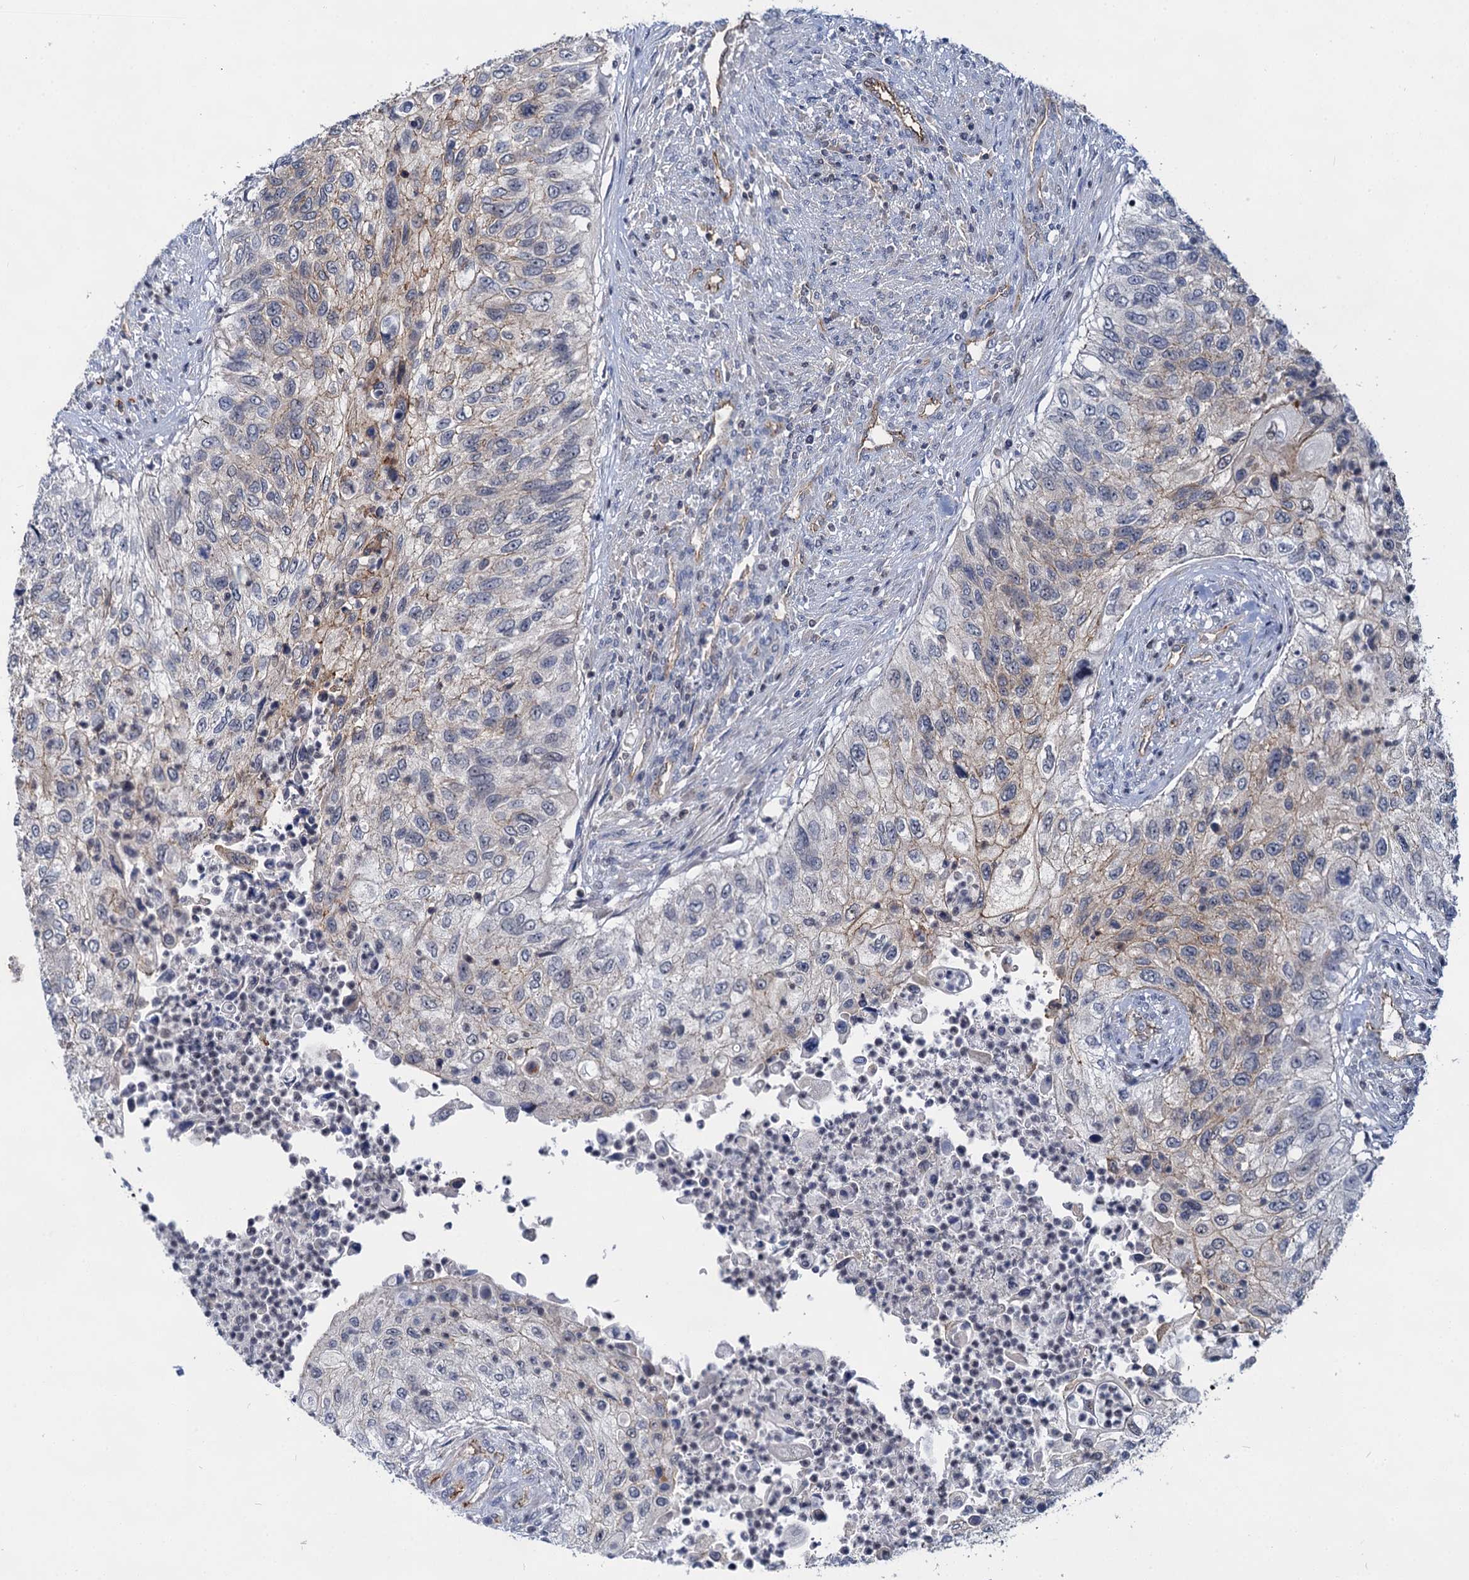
{"staining": {"intensity": "moderate", "quantity": "<25%", "location": "cytoplasmic/membranous"}, "tissue": "urothelial cancer", "cell_type": "Tumor cells", "image_type": "cancer", "snomed": [{"axis": "morphology", "description": "Urothelial carcinoma, High grade"}, {"axis": "topography", "description": "Urinary bladder"}], "caption": "A brown stain shows moderate cytoplasmic/membranous positivity of a protein in high-grade urothelial carcinoma tumor cells.", "gene": "ABLIM1", "patient": {"sex": "female", "age": 60}}